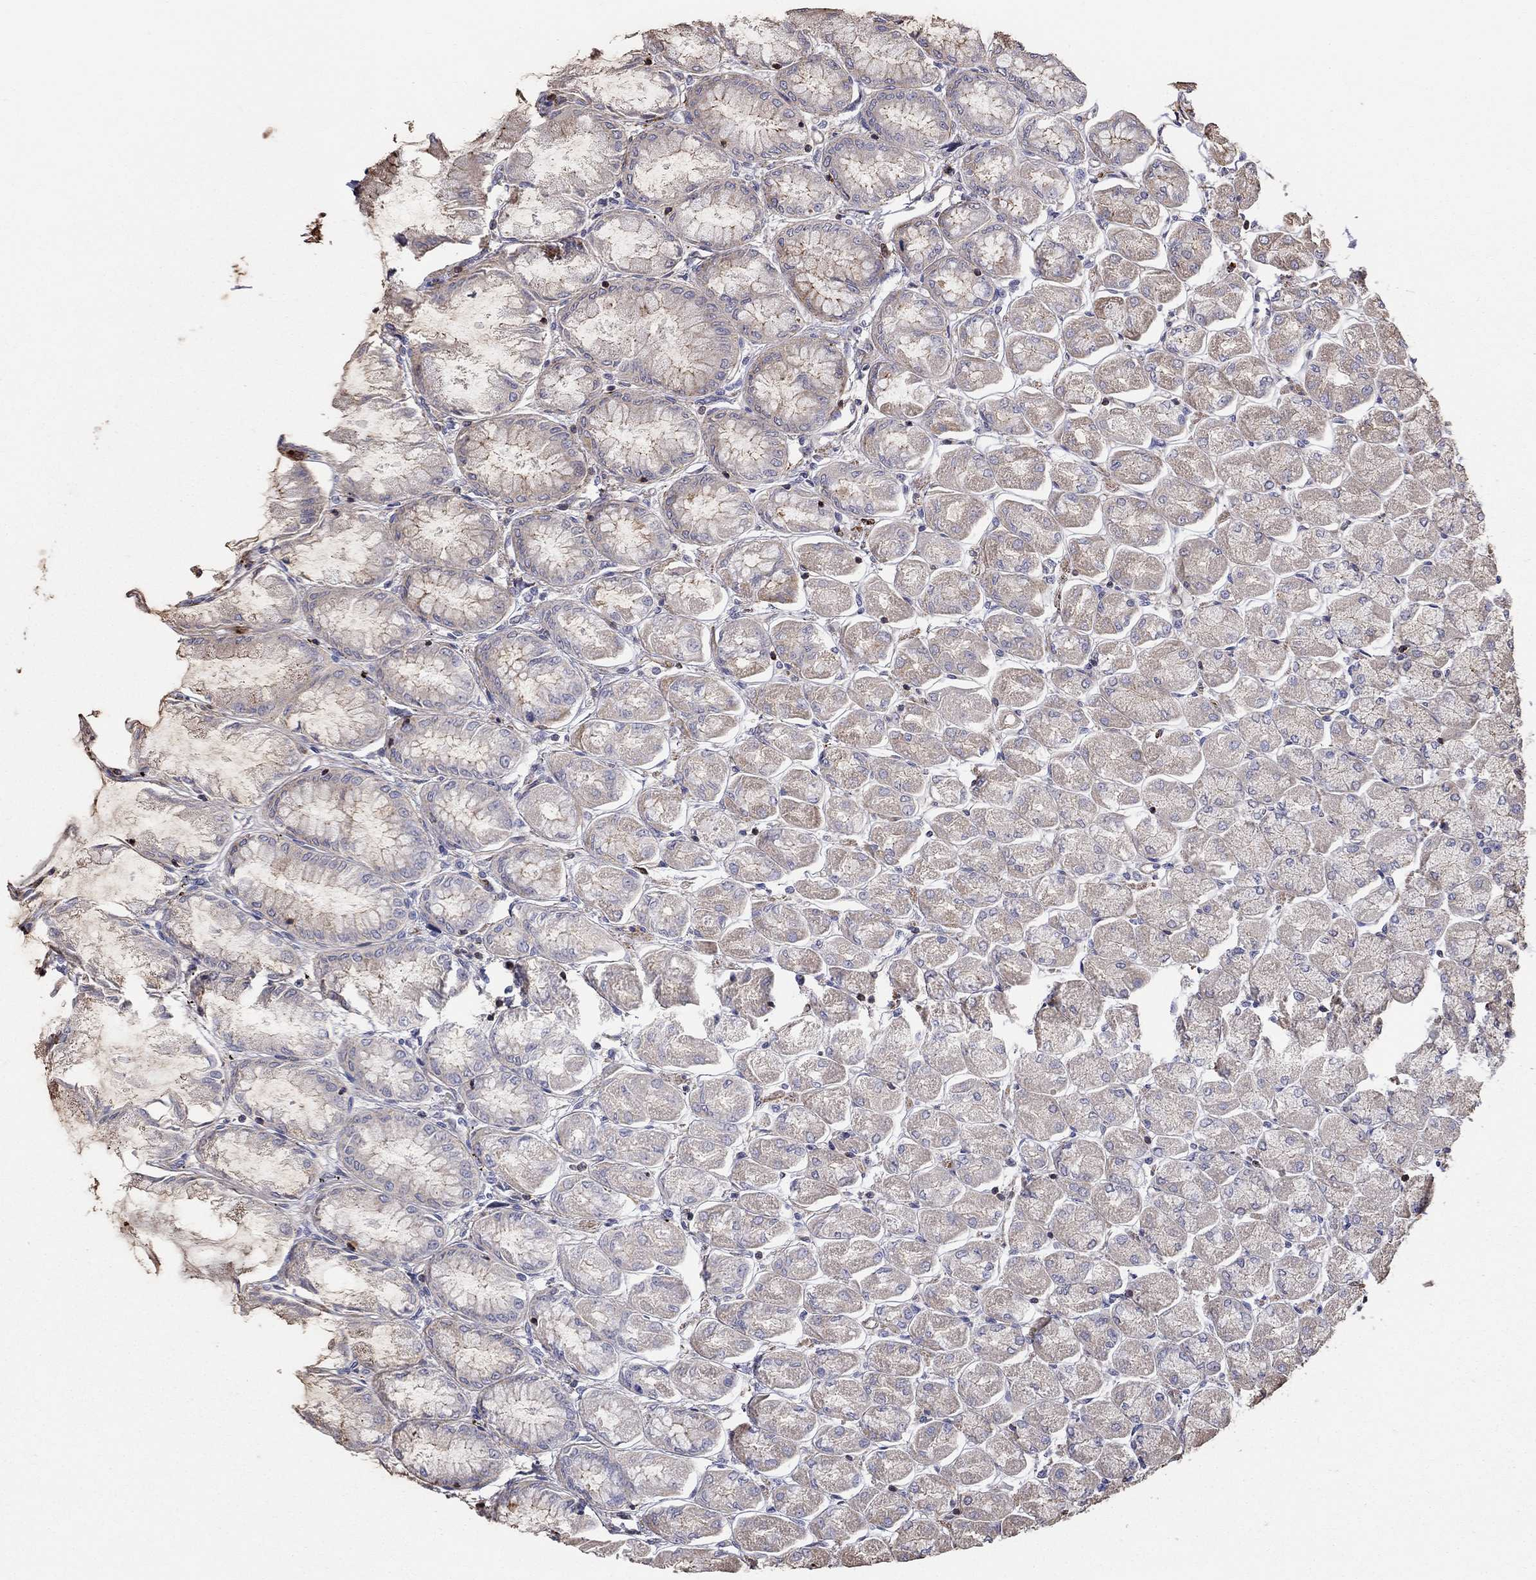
{"staining": {"intensity": "moderate", "quantity": "25%-75%", "location": "cytoplasmic/membranous"}, "tissue": "stomach", "cell_type": "Glandular cells", "image_type": "normal", "snomed": [{"axis": "morphology", "description": "Normal tissue, NOS"}, {"axis": "topography", "description": "Stomach, upper"}], "caption": "A micrograph showing moderate cytoplasmic/membranous staining in approximately 25%-75% of glandular cells in normal stomach, as visualized by brown immunohistochemical staining.", "gene": "NPHP1", "patient": {"sex": "male", "age": 60}}